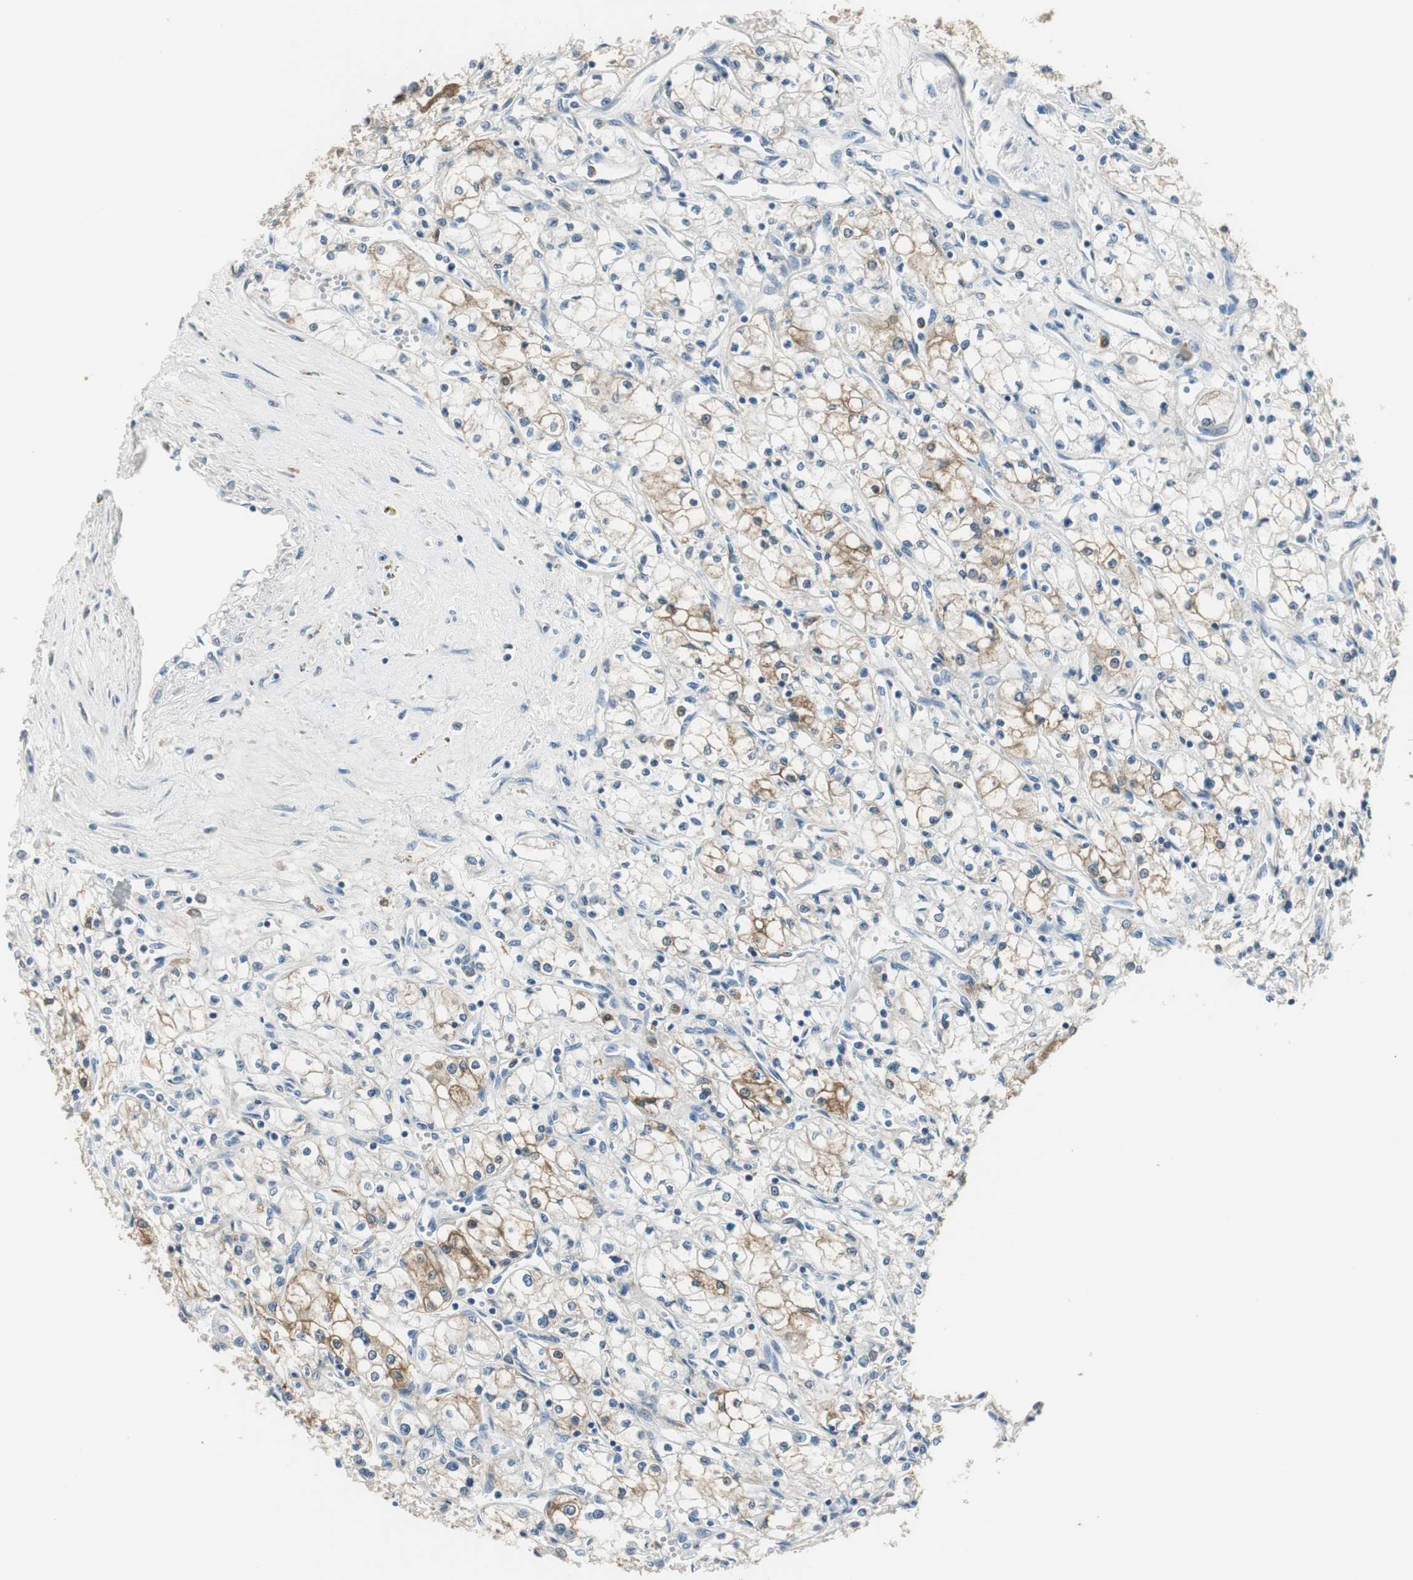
{"staining": {"intensity": "moderate", "quantity": "25%-75%", "location": "cytoplasmic/membranous"}, "tissue": "renal cancer", "cell_type": "Tumor cells", "image_type": "cancer", "snomed": [{"axis": "morphology", "description": "Normal tissue, NOS"}, {"axis": "morphology", "description": "Adenocarcinoma, NOS"}, {"axis": "topography", "description": "Kidney"}], "caption": "Renal cancer was stained to show a protein in brown. There is medium levels of moderate cytoplasmic/membranous expression in about 25%-75% of tumor cells. (brown staining indicates protein expression, while blue staining denotes nuclei).", "gene": "MSTO1", "patient": {"sex": "male", "age": 59}}